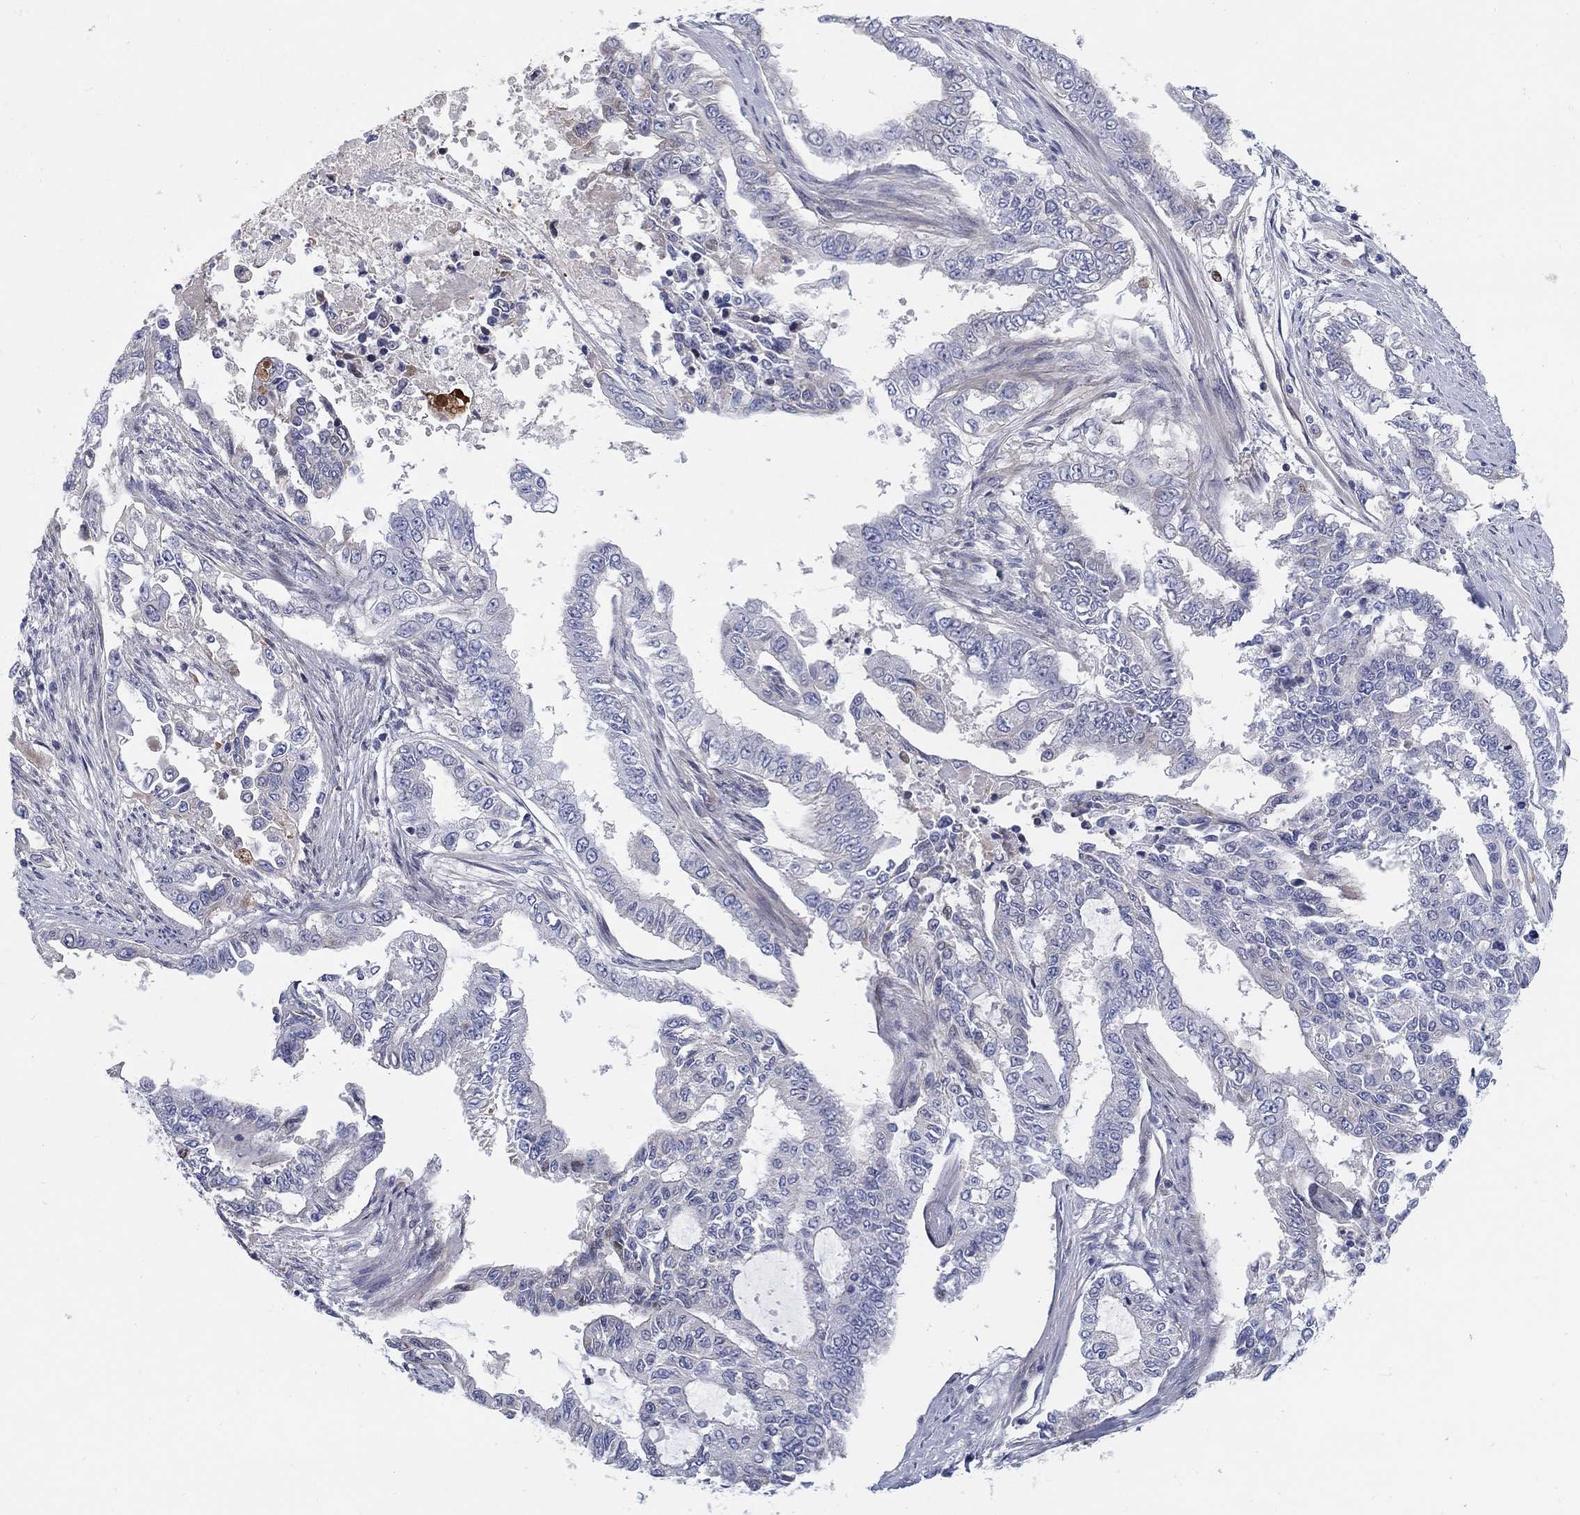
{"staining": {"intensity": "negative", "quantity": "none", "location": "none"}, "tissue": "endometrial cancer", "cell_type": "Tumor cells", "image_type": "cancer", "snomed": [{"axis": "morphology", "description": "Adenocarcinoma, NOS"}, {"axis": "topography", "description": "Uterus"}], "caption": "This histopathology image is of endometrial cancer (adenocarcinoma) stained with IHC to label a protein in brown with the nuclei are counter-stained blue. There is no positivity in tumor cells.", "gene": "HEATR4", "patient": {"sex": "female", "age": 59}}